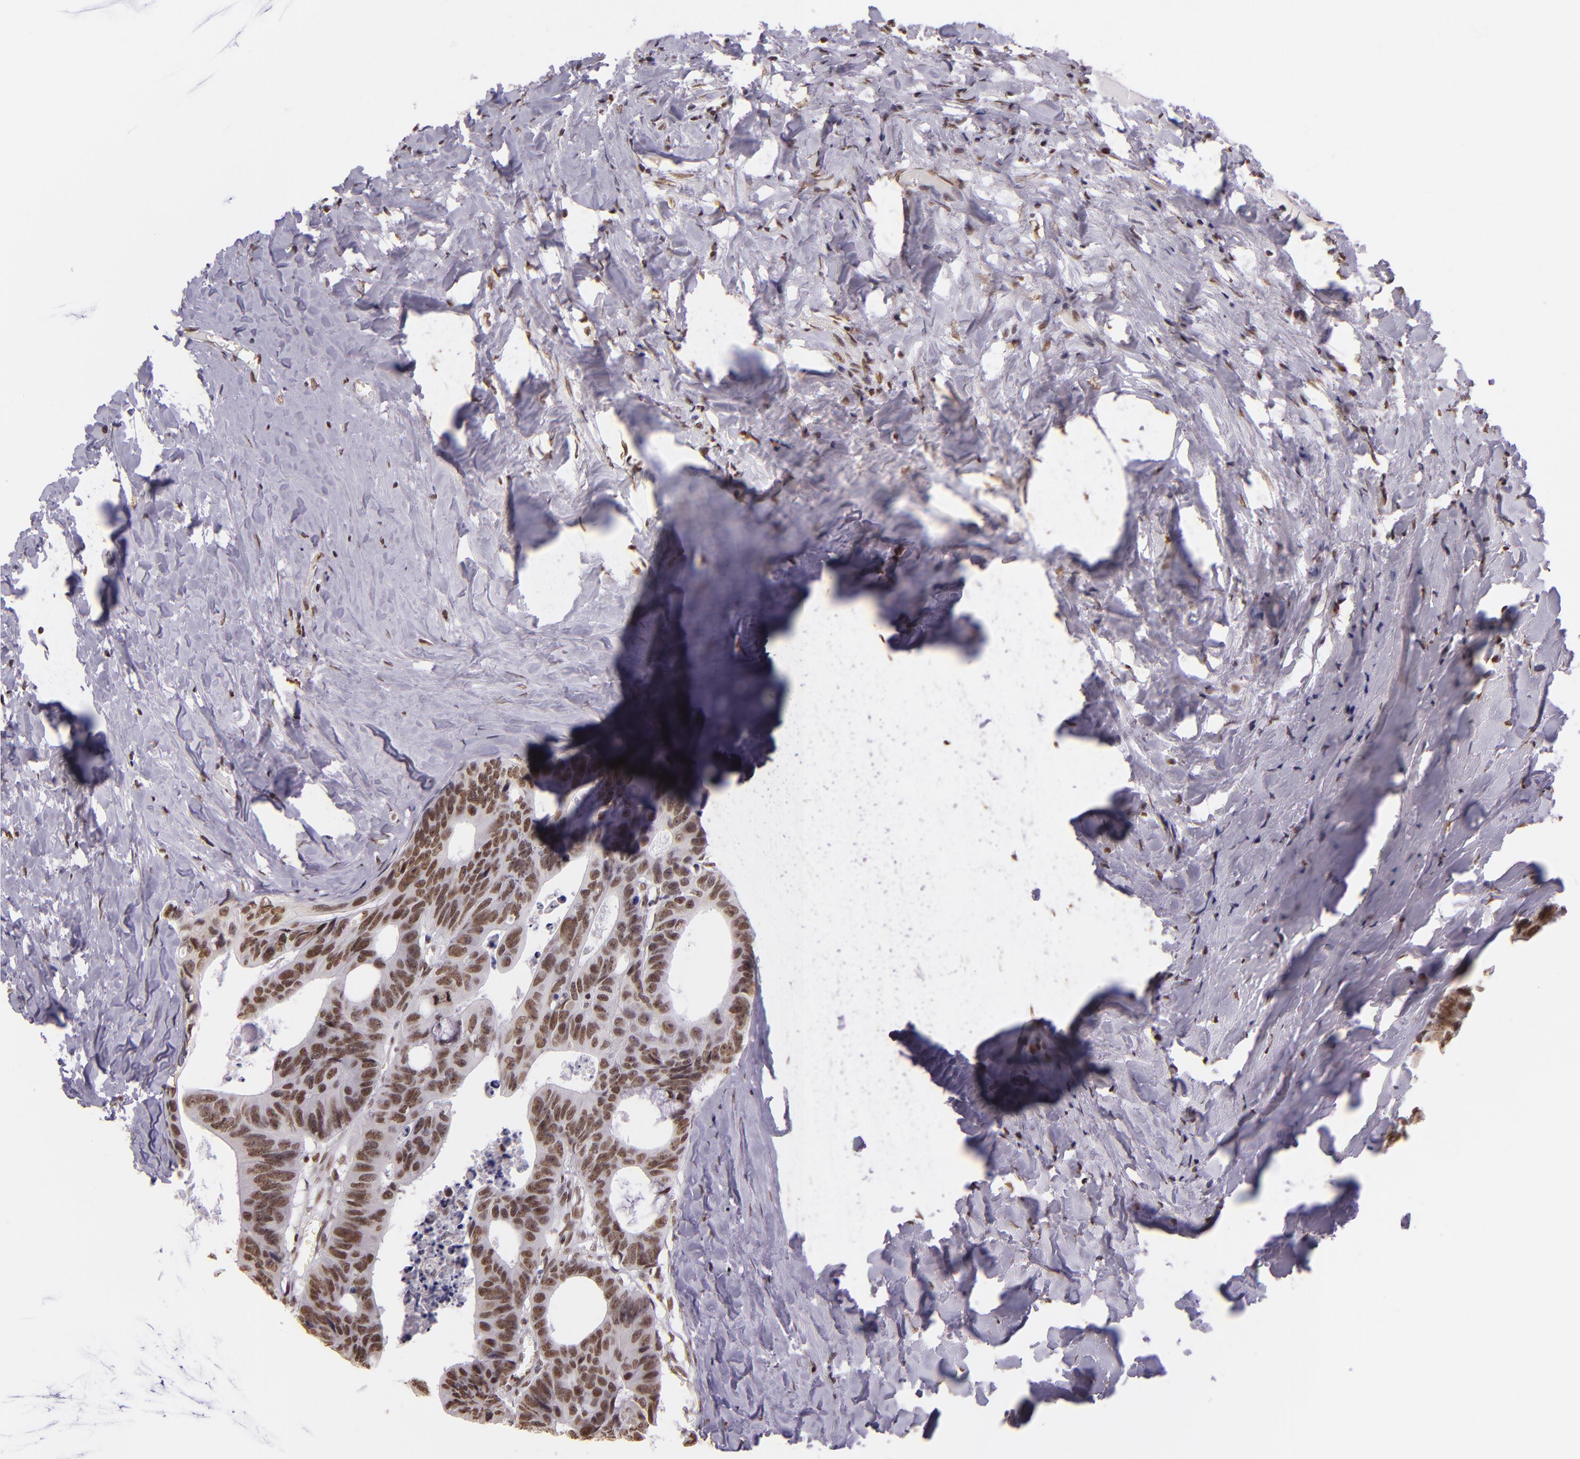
{"staining": {"intensity": "moderate", "quantity": ">75%", "location": "nuclear"}, "tissue": "colorectal cancer", "cell_type": "Tumor cells", "image_type": "cancer", "snomed": [{"axis": "morphology", "description": "Adenocarcinoma, NOS"}, {"axis": "topography", "description": "Colon"}], "caption": "A brown stain highlights moderate nuclear staining of a protein in colorectal cancer tumor cells.", "gene": "USF1", "patient": {"sex": "female", "age": 55}}